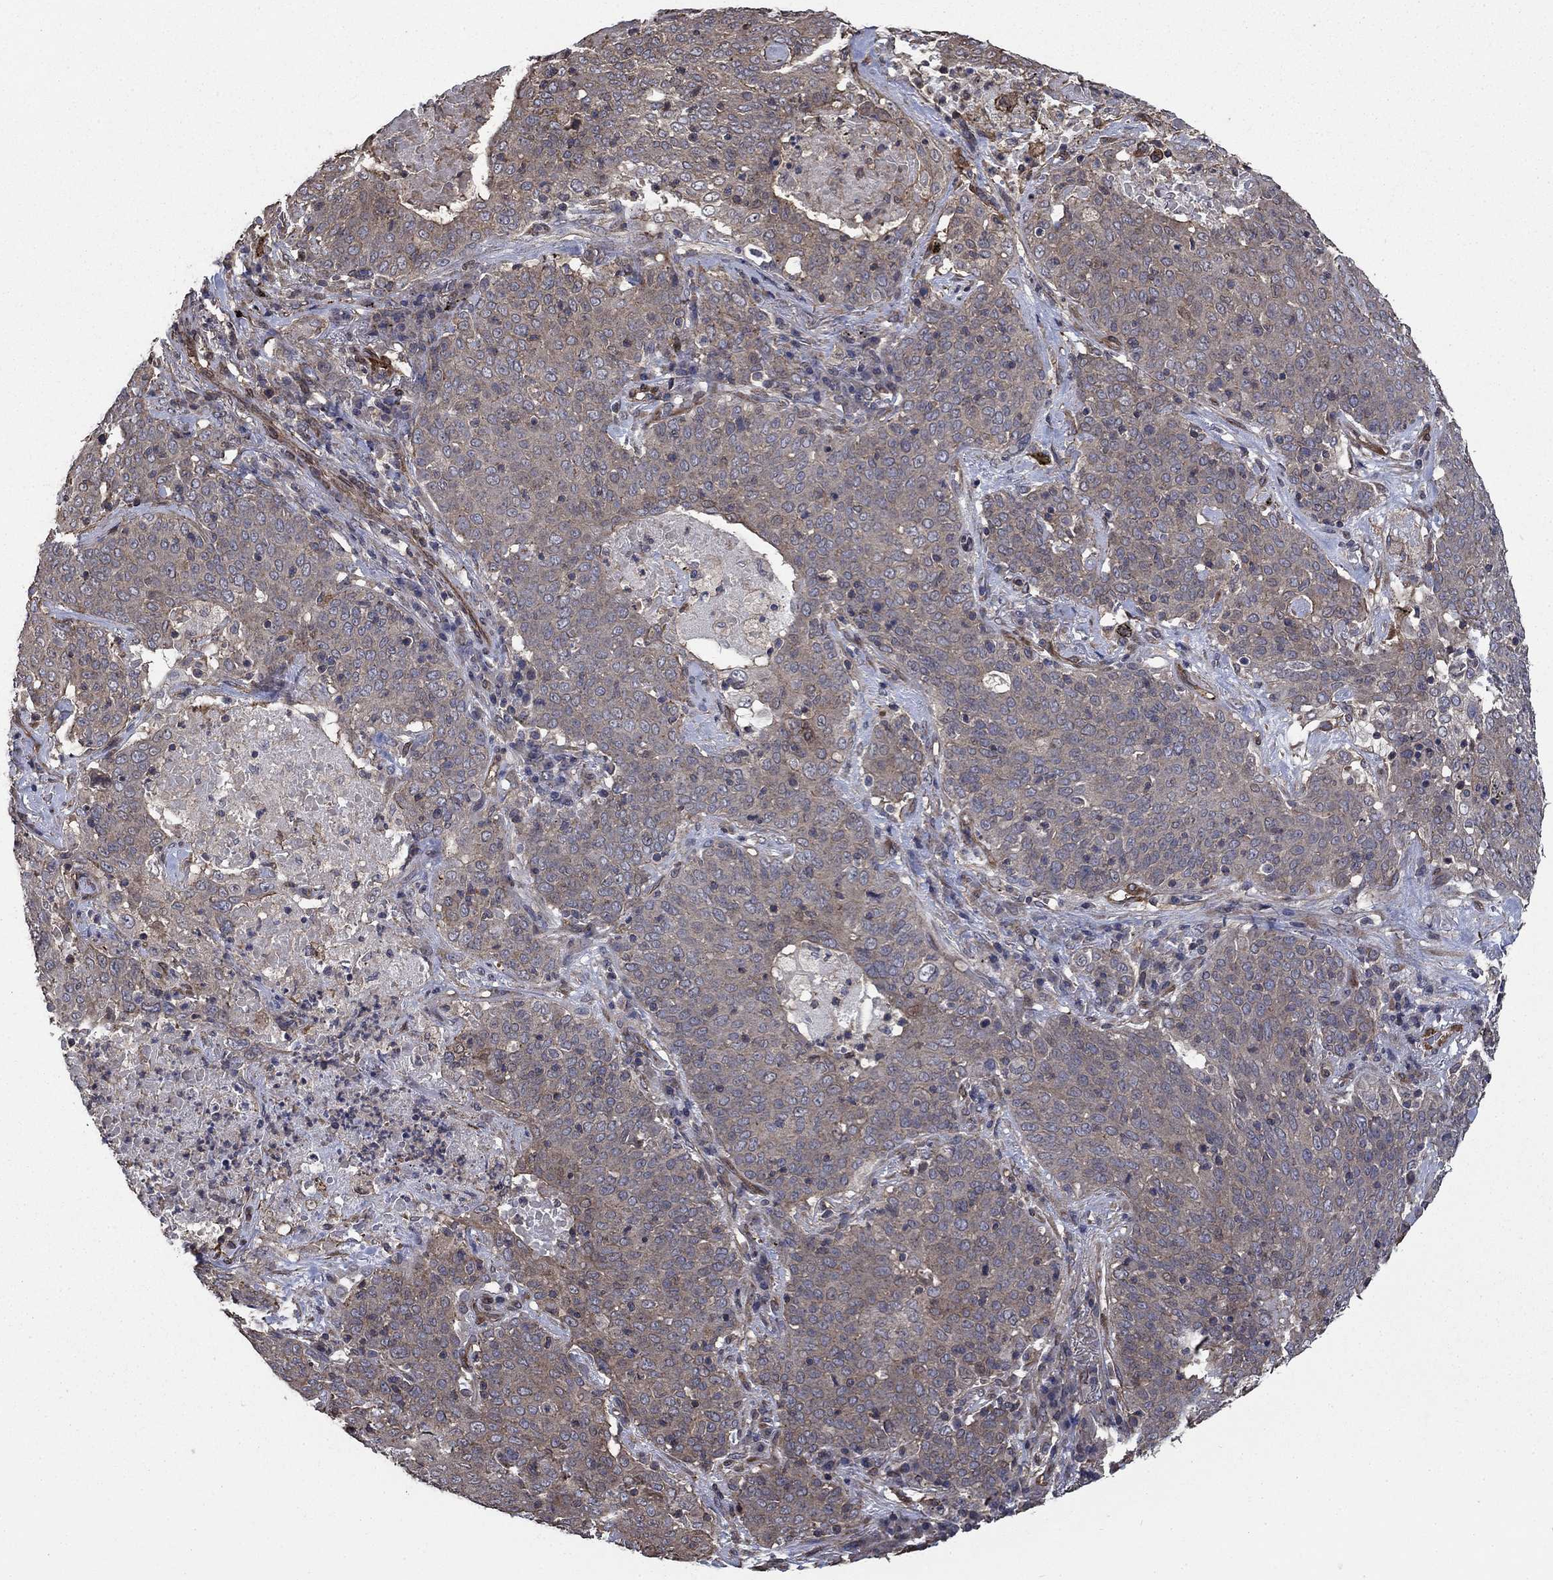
{"staining": {"intensity": "negative", "quantity": "none", "location": "none"}, "tissue": "lung cancer", "cell_type": "Tumor cells", "image_type": "cancer", "snomed": [{"axis": "morphology", "description": "Squamous cell carcinoma, NOS"}, {"axis": "topography", "description": "Lung"}], "caption": "Tumor cells are negative for brown protein staining in squamous cell carcinoma (lung).", "gene": "PDE3A", "patient": {"sex": "male", "age": 82}}